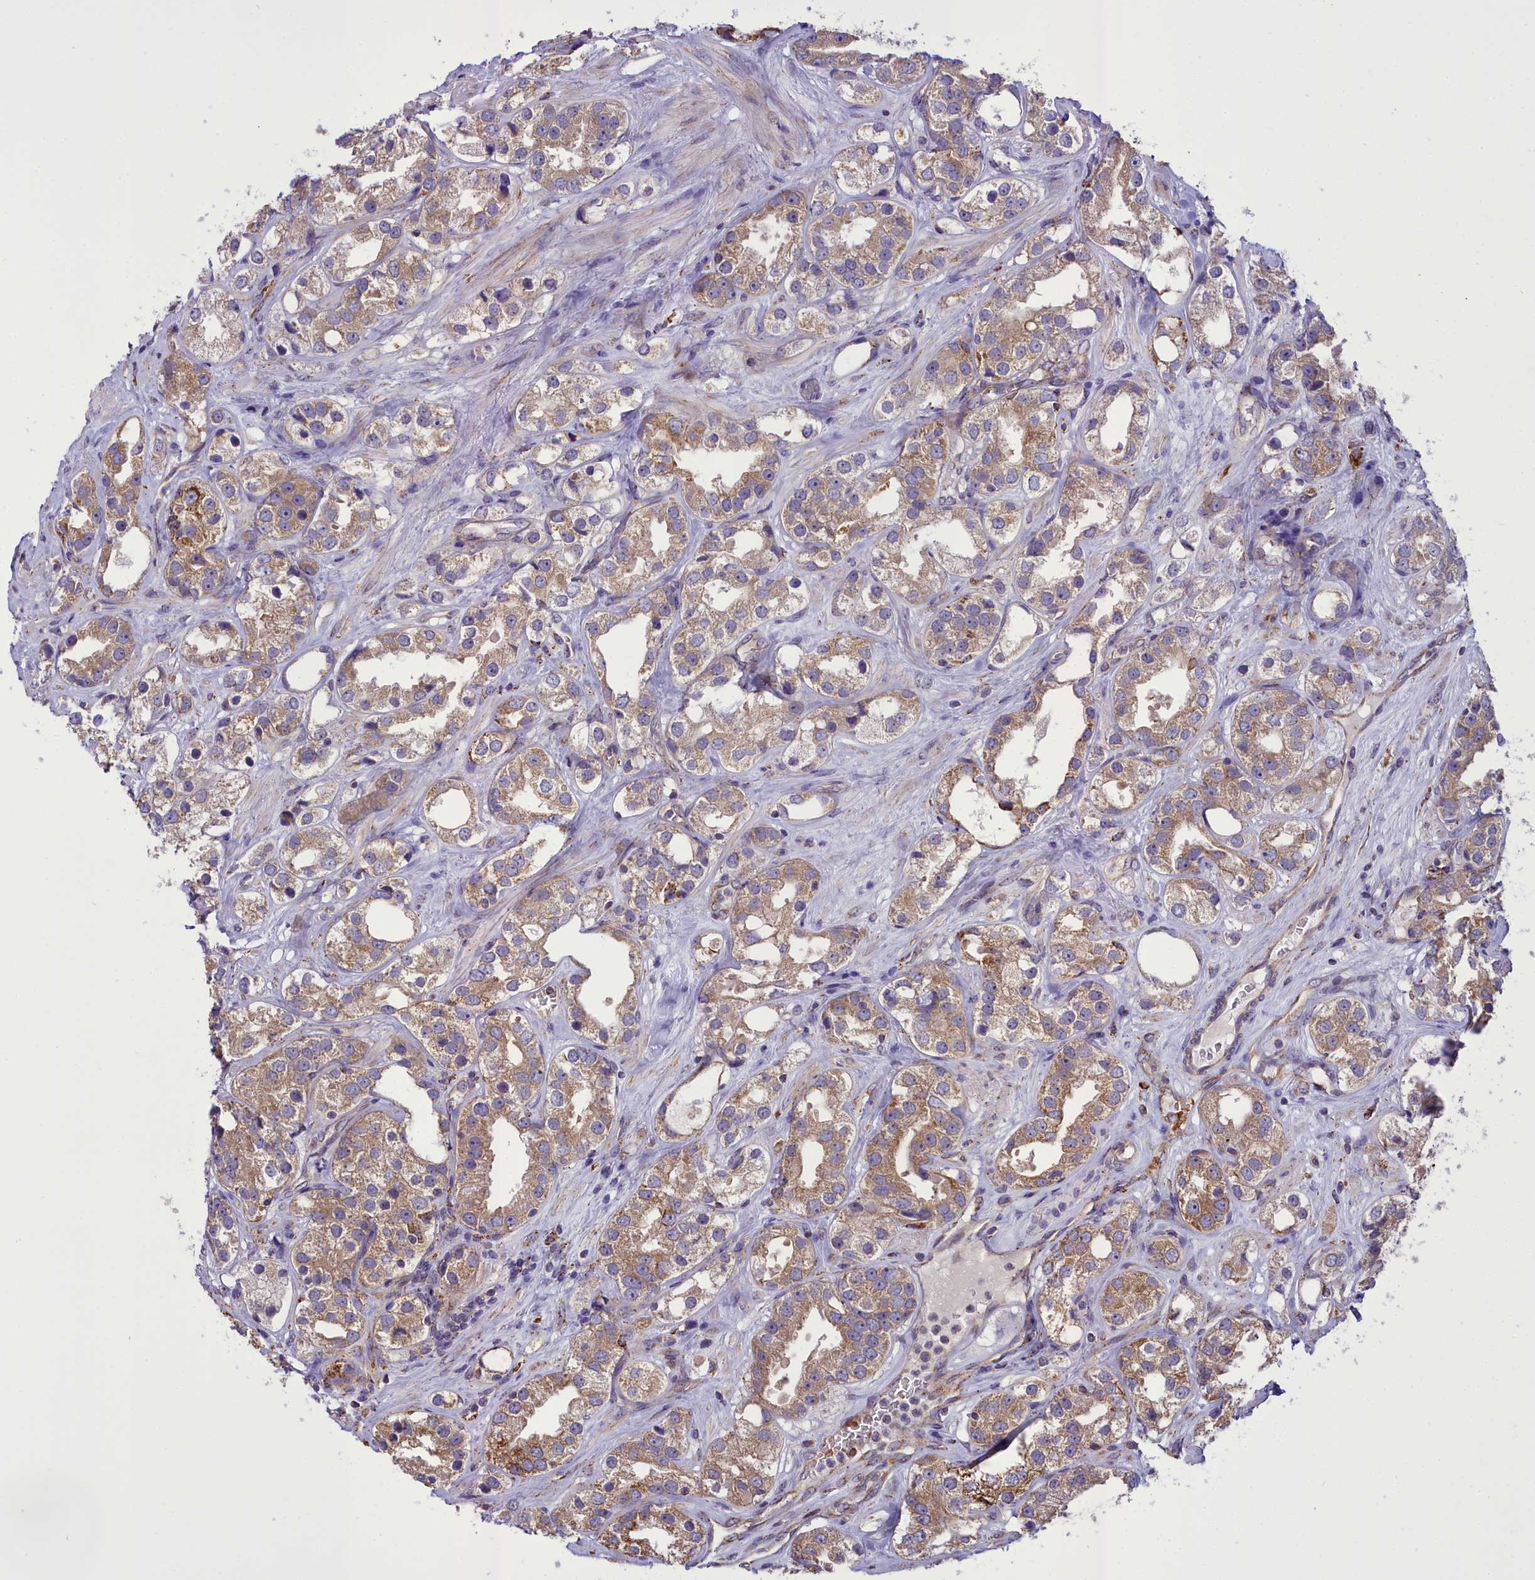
{"staining": {"intensity": "moderate", "quantity": ">75%", "location": "cytoplasmic/membranous"}, "tissue": "prostate cancer", "cell_type": "Tumor cells", "image_type": "cancer", "snomed": [{"axis": "morphology", "description": "Adenocarcinoma, NOS"}, {"axis": "topography", "description": "Prostate"}], "caption": "Immunohistochemical staining of prostate adenocarcinoma shows moderate cytoplasmic/membranous protein staining in about >75% of tumor cells.", "gene": "TBC1D24", "patient": {"sex": "male", "age": 79}}